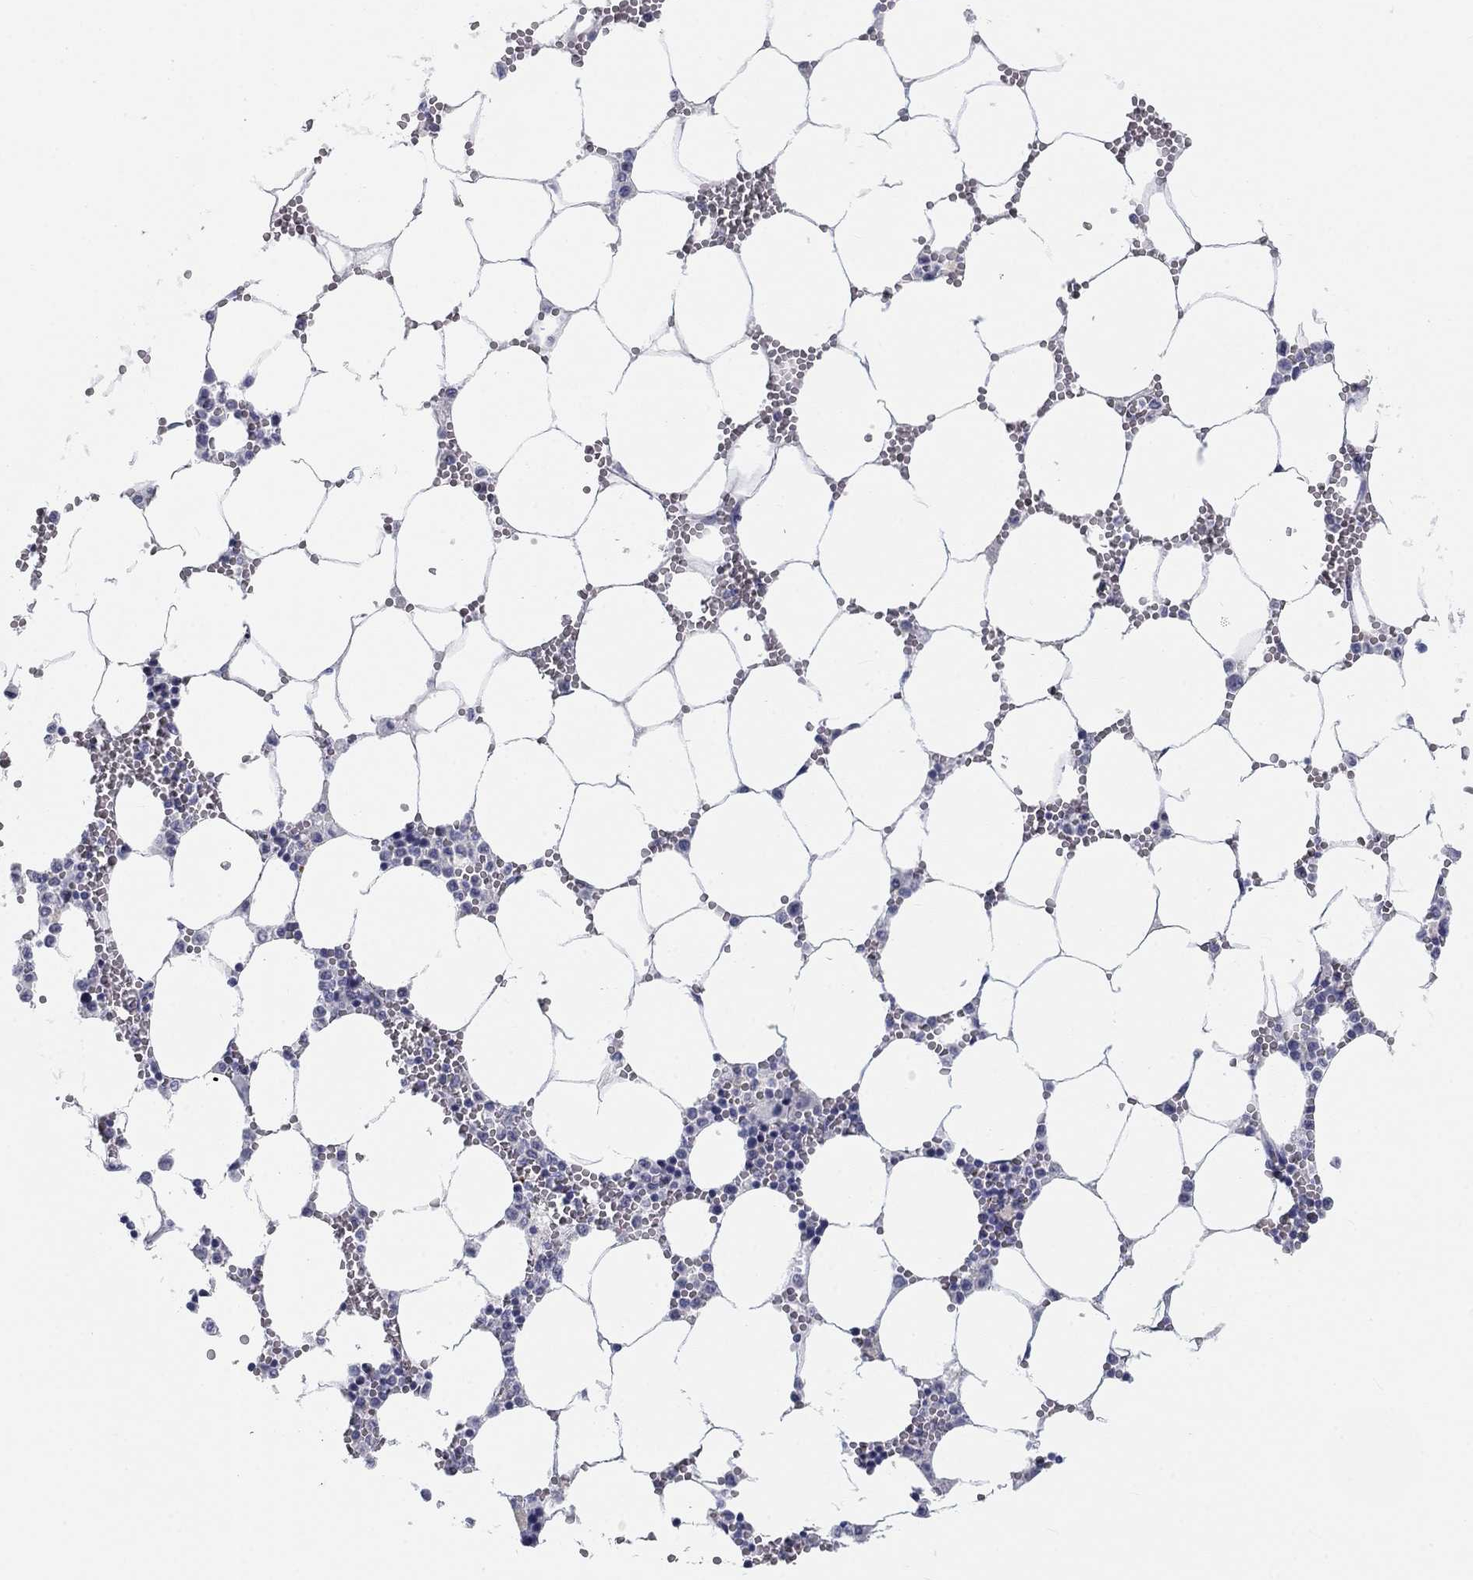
{"staining": {"intensity": "negative", "quantity": "none", "location": "none"}, "tissue": "bone marrow", "cell_type": "Hematopoietic cells", "image_type": "normal", "snomed": [{"axis": "morphology", "description": "Normal tissue, NOS"}, {"axis": "topography", "description": "Bone marrow"}], "caption": "This photomicrograph is of benign bone marrow stained with IHC to label a protein in brown with the nuclei are counter-stained blue. There is no positivity in hematopoietic cells. The staining was performed using DAB (3,3'-diaminobenzidine) to visualize the protein expression in brown, while the nuclei were stained in blue with hematoxylin (Magnification: 20x).", "gene": "CALB1", "patient": {"sex": "female", "age": 64}}